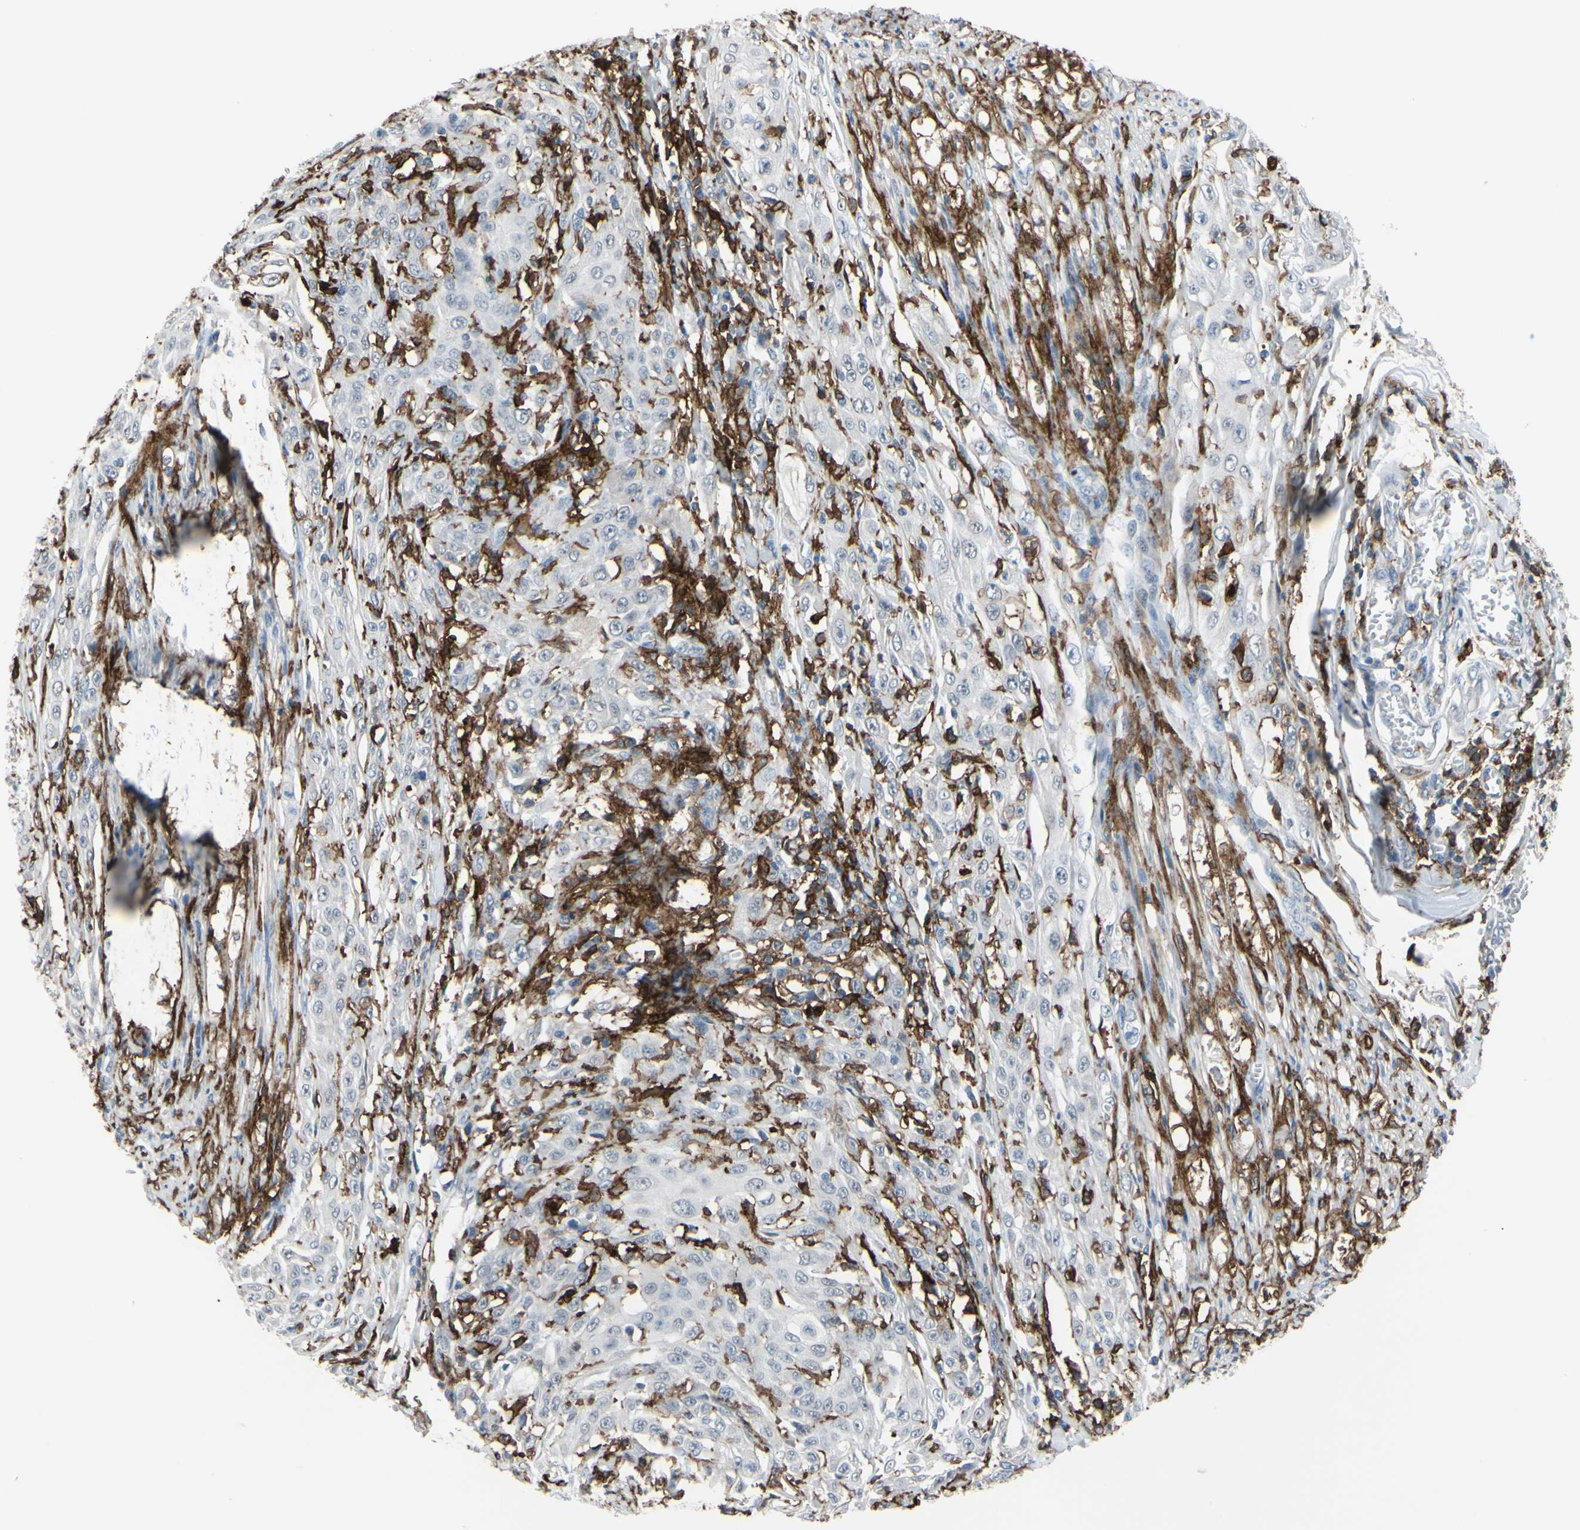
{"staining": {"intensity": "negative", "quantity": "none", "location": "none"}, "tissue": "skin cancer", "cell_type": "Tumor cells", "image_type": "cancer", "snomed": [{"axis": "morphology", "description": "Squamous cell carcinoma, NOS"}, {"axis": "morphology", "description": "Squamous cell carcinoma, metastatic, NOS"}, {"axis": "topography", "description": "Skin"}, {"axis": "topography", "description": "Lymph node"}], "caption": "Human metastatic squamous cell carcinoma (skin) stained for a protein using immunohistochemistry demonstrates no staining in tumor cells.", "gene": "FCGR2A", "patient": {"sex": "male", "age": 75}}